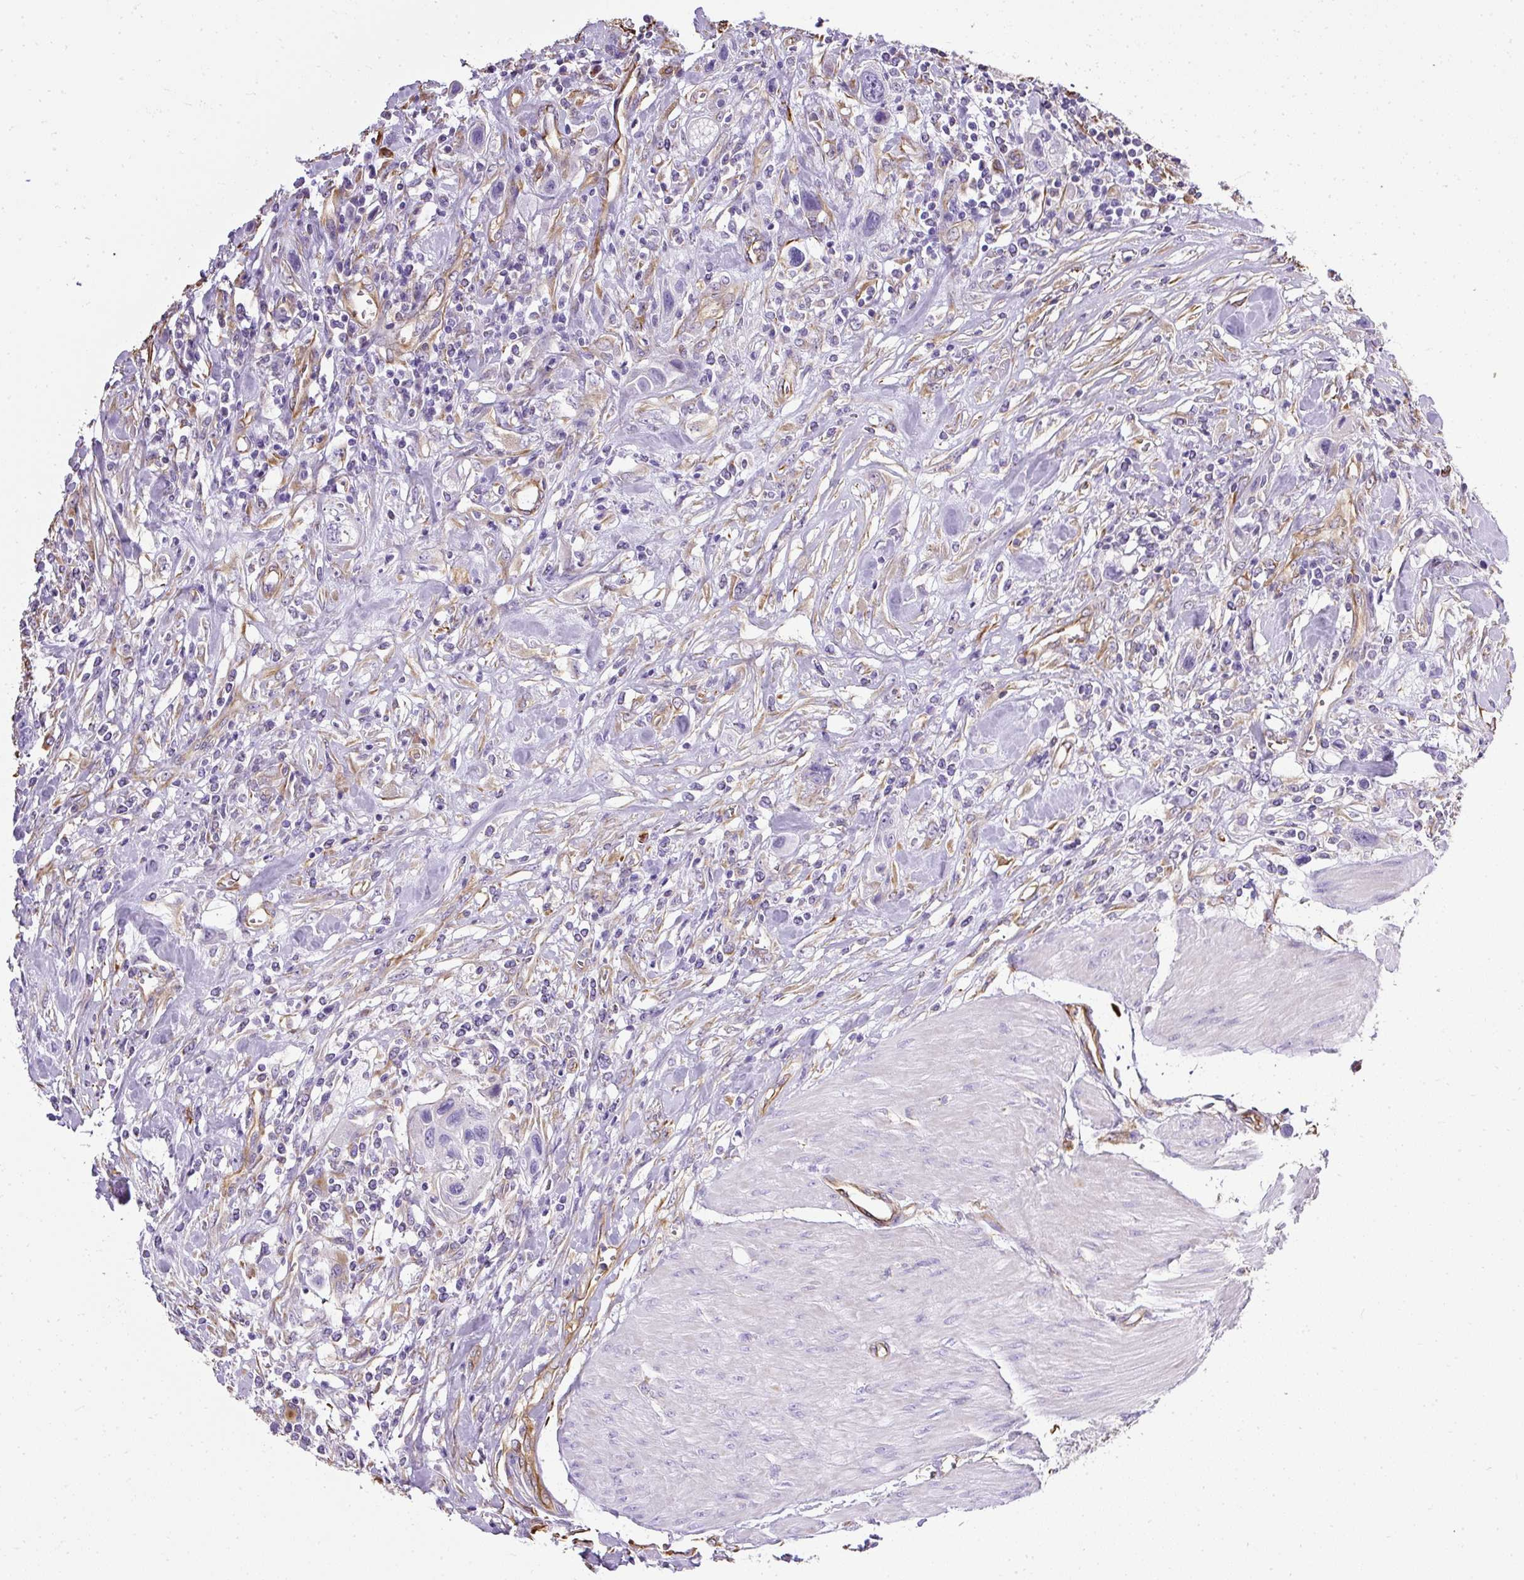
{"staining": {"intensity": "negative", "quantity": "none", "location": "none"}, "tissue": "urothelial cancer", "cell_type": "Tumor cells", "image_type": "cancer", "snomed": [{"axis": "morphology", "description": "Urothelial carcinoma, High grade"}, {"axis": "topography", "description": "Urinary bladder"}], "caption": "Immunohistochemistry micrograph of neoplastic tissue: urothelial cancer stained with DAB displays no significant protein positivity in tumor cells. (DAB (3,3'-diaminobenzidine) immunohistochemistry (IHC) visualized using brightfield microscopy, high magnification).", "gene": "PLS1", "patient": {"sex": "male", "age": 50}}